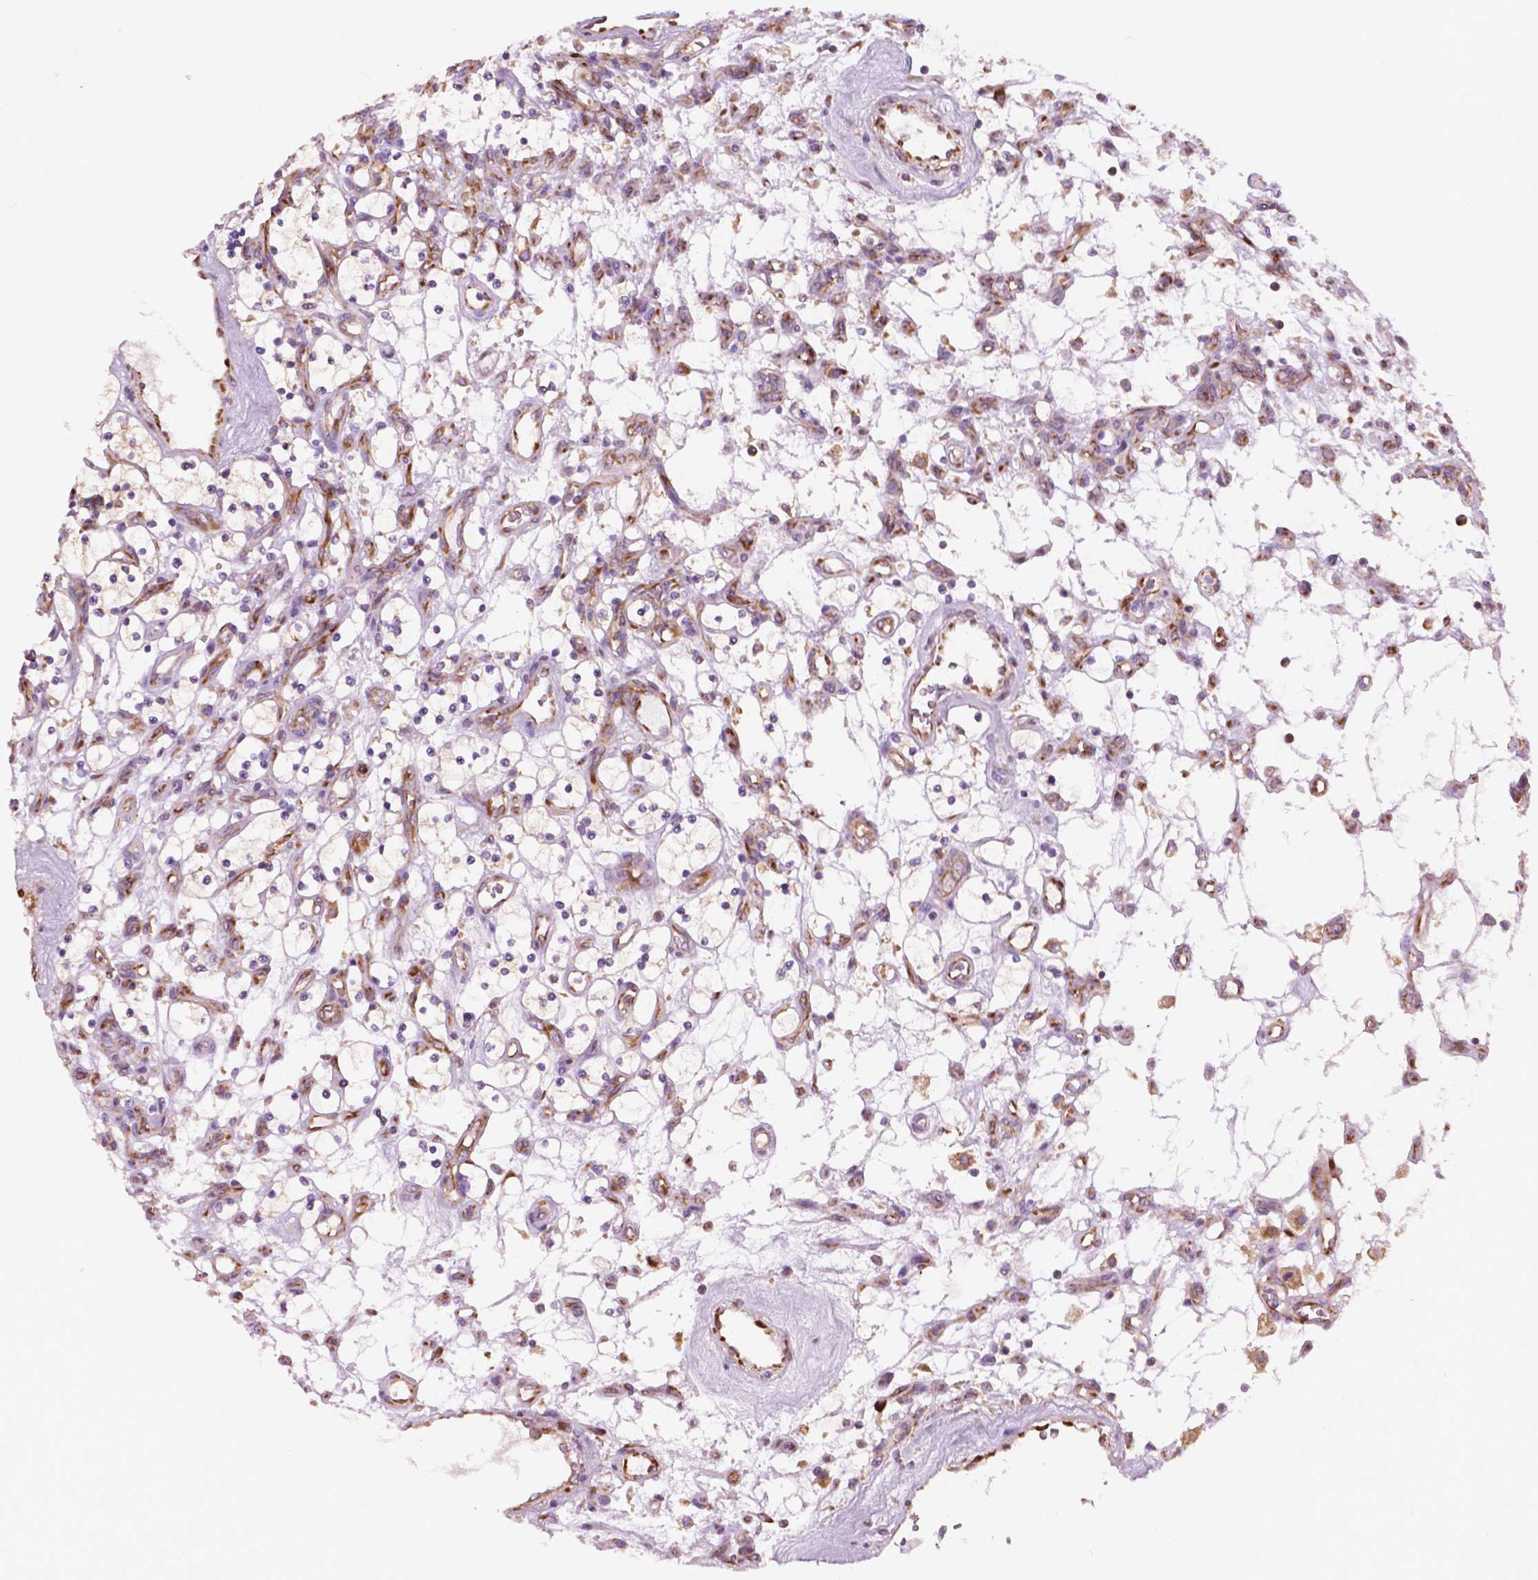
{"staining": {"intensity": "weak", "quantity": "<25%", "location": "cytoplasmic/membranous"}, "tissue": "renal cancer", "cell_type": "Tumor cells", "image_type": "cancer", "snomed": [{"axis": "morphology", "description": "Adenocarcinoma, NOS"}, {"axis": "topography", "description": "Kidney"}], "caption": "Tumor cells are negative for protein expression in human renal adenocarcinoma.", "gene": "RPL37A", "patient": {"sex": "female", "age": 69}}